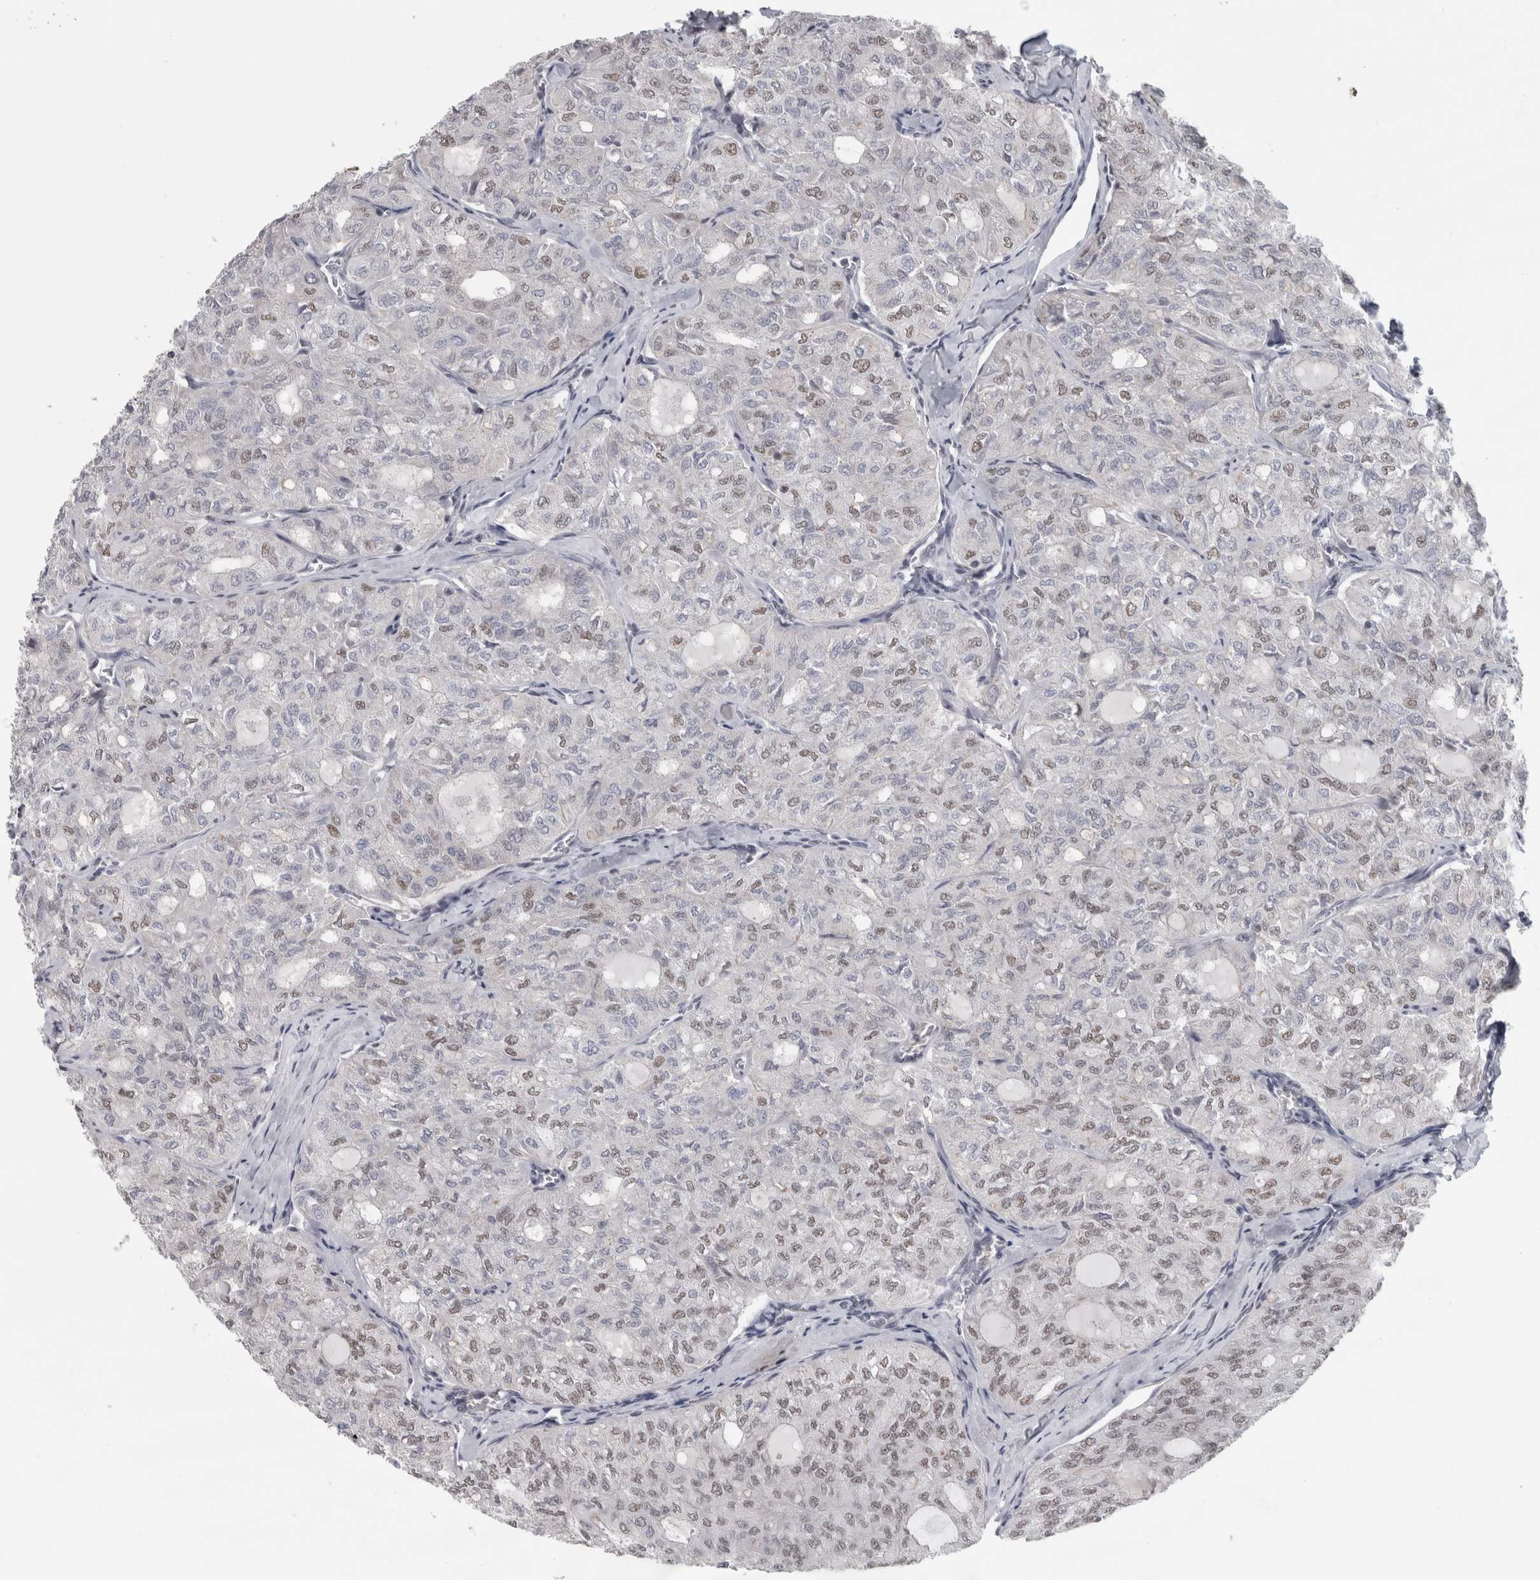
{"staining": {"intensity": "moderate", "quantity": "25%-75%", "location": "nuclear"}, "tissue": "thyroid cancer", "cell_type": "Tumor cells", "image_type": "cancer", "snomed": [{"axis": "morphology", "description": "Follicular adenoma carcinoma, NOS"}, {"axis": "topography", "description": "Thyroid gland"}], "caption": "Thyroid follicular adenoma carcinoma stained with a protein marker exhibits moderate staining in tumor cells.", "gene": "ARID4B", "patient": {"sex": "male", "age": 75}}